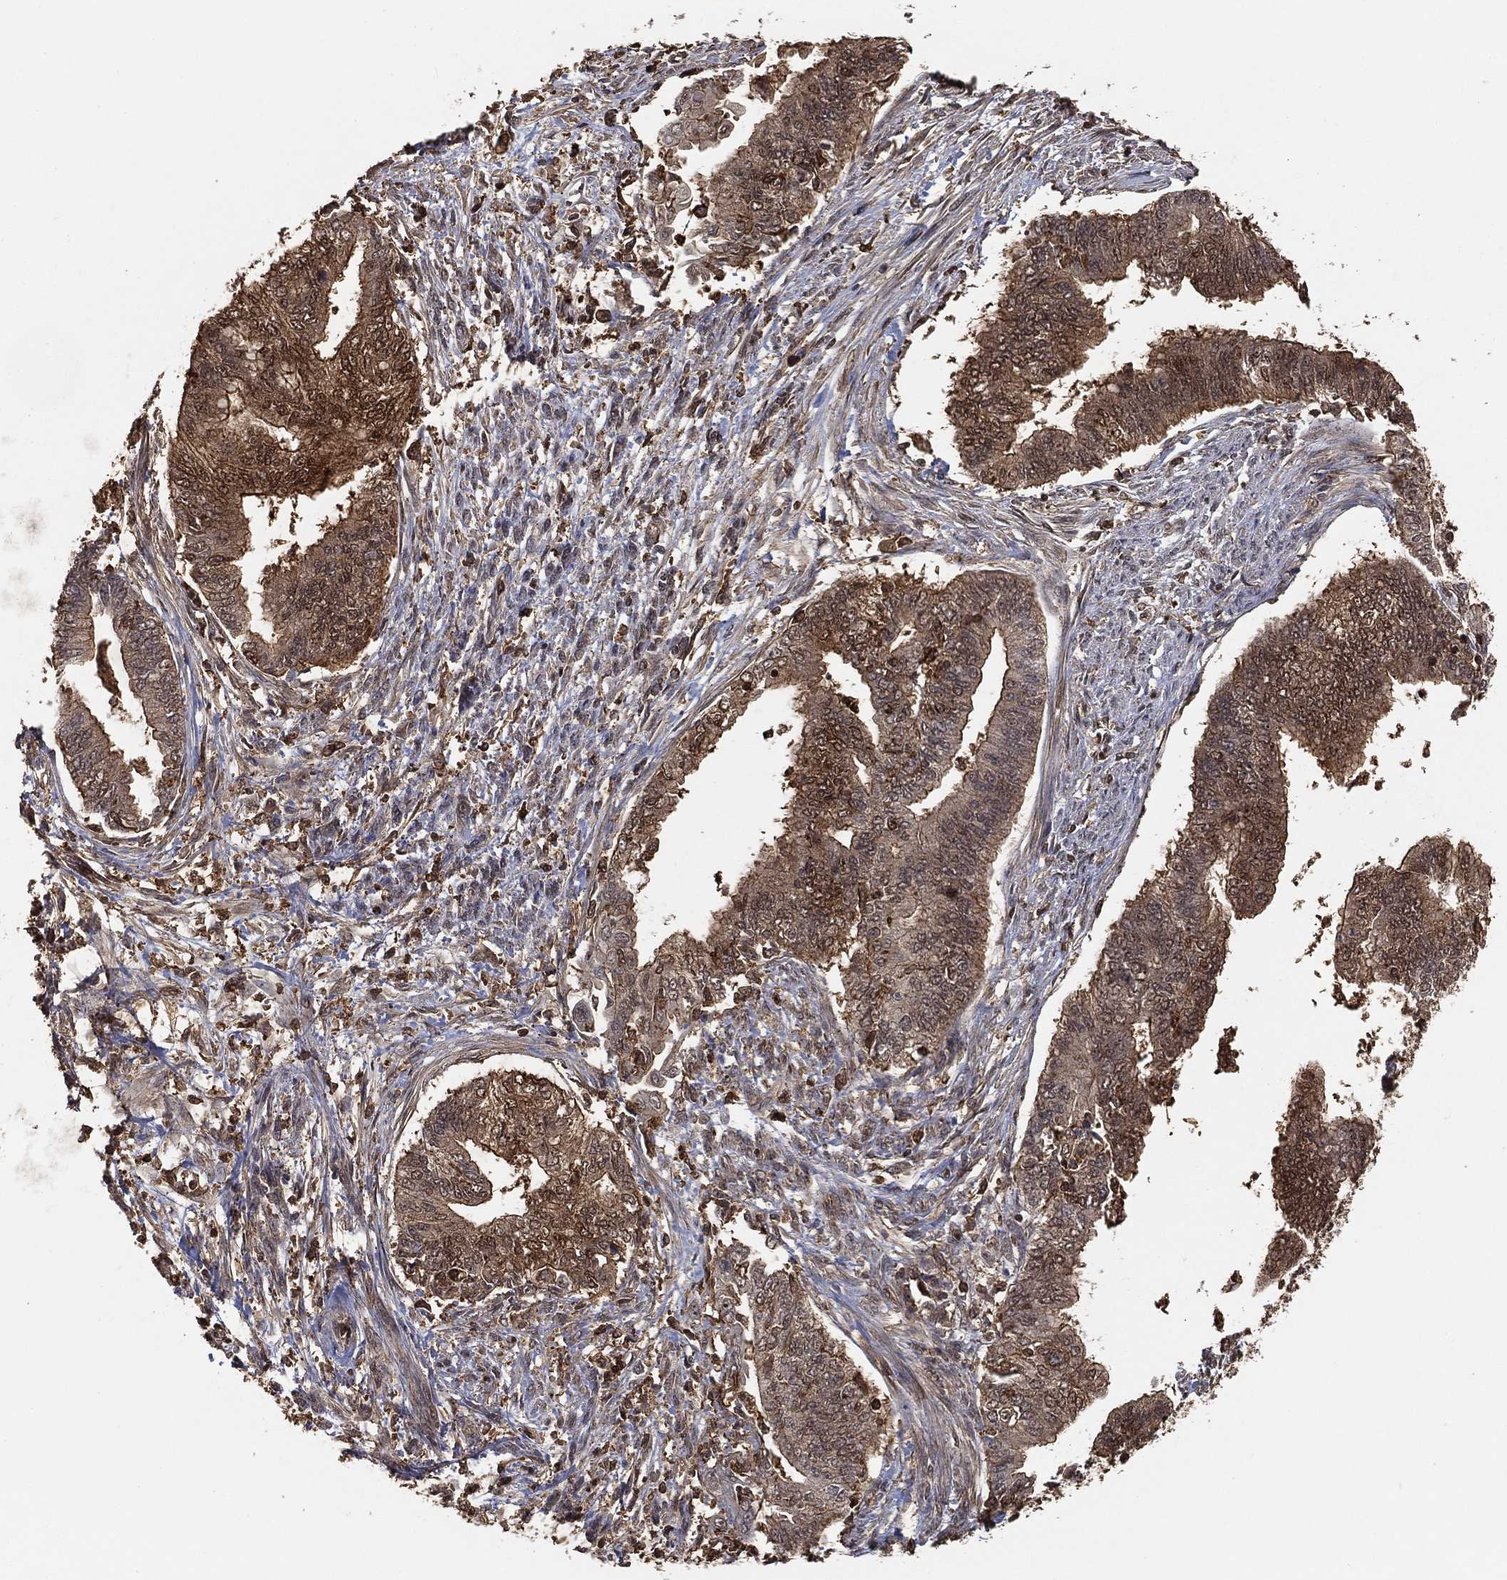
{"staining": {"intensity": "moderate", "quantity": "25%-75%", "location": "cytoplasmic/membranous"}, "tissue": "endometrial cancer", "cell_type": "Tumor cells", "image_type": "cancer", "snomed": [{"axis": "morphology", "description": "Adenocarcinoma, NOS"}, {"axis": "topography", "description": "Endometrium"}], "caption": "Immunohistochemistry (IHC) histopathology image of neoplastic tissue: endometrial cancer stained using immunohistochemistry displays medium levels of moderate protein expression localized specifically in the cytoplasmic/membranous of tumor cells, appearing as a cytoplasmic/membranous brown color.", "gene": "CRYL1", "patient": {"sex": "female", "age": 65}}